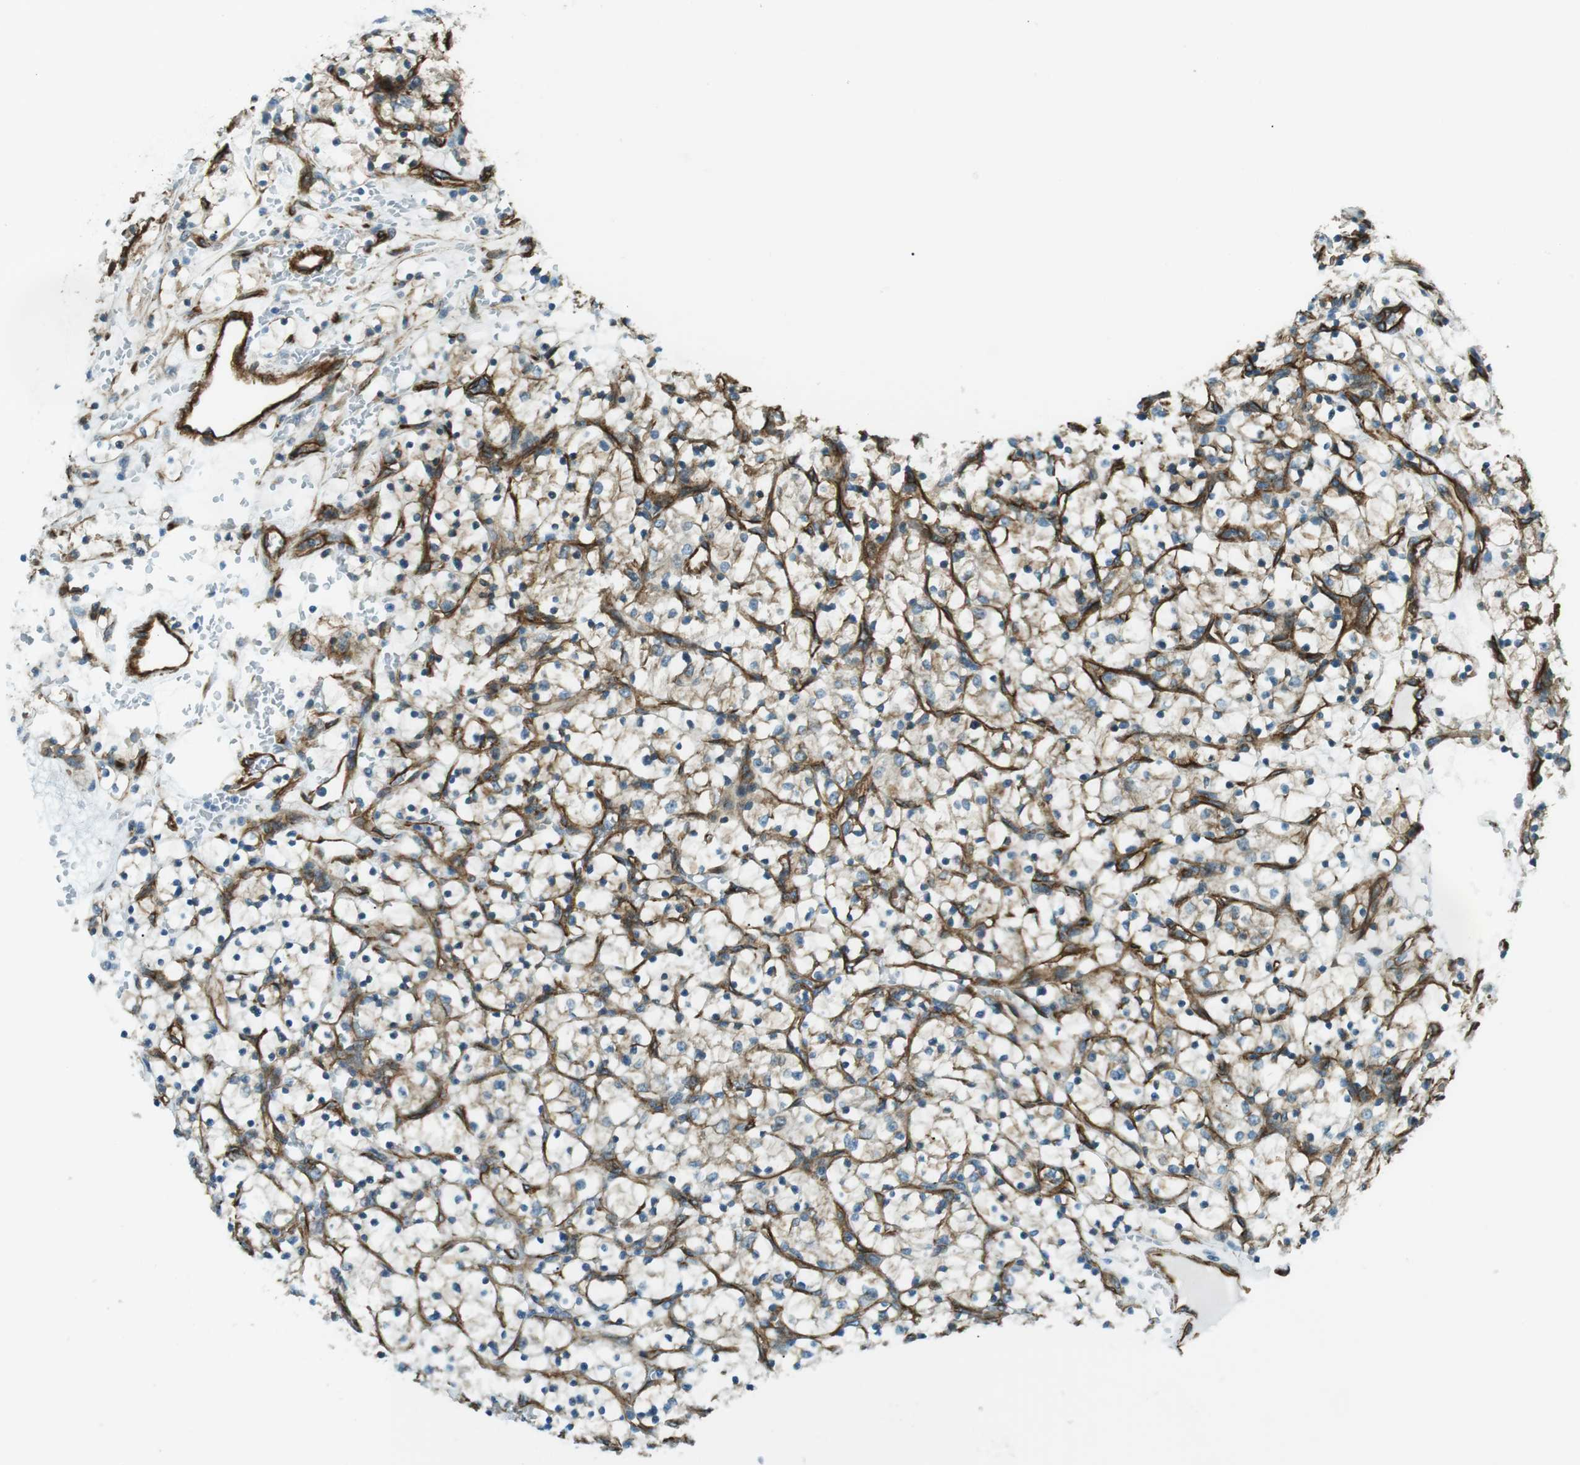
{"staining": {"intensity": "weak", "quantity": "25%-75%", "location": "cytoplasmic/membranous"}, "tissue": "renal cancer", "cell_type": "Tumor cells", "image_type": "cancer", "snomed": [{"axis": "morphology", "description": "Adenocarcinoma, NOS"}, {"axis": "topography", "description": "Kidney"}], "caption": "Weak cytoplasmic/membranous staining is identified in approximately 25%-75% of tumor cells in renal adenocarcinoma.", "gene": "ODR4", "patient": {"sex": "female", "age": 69}}